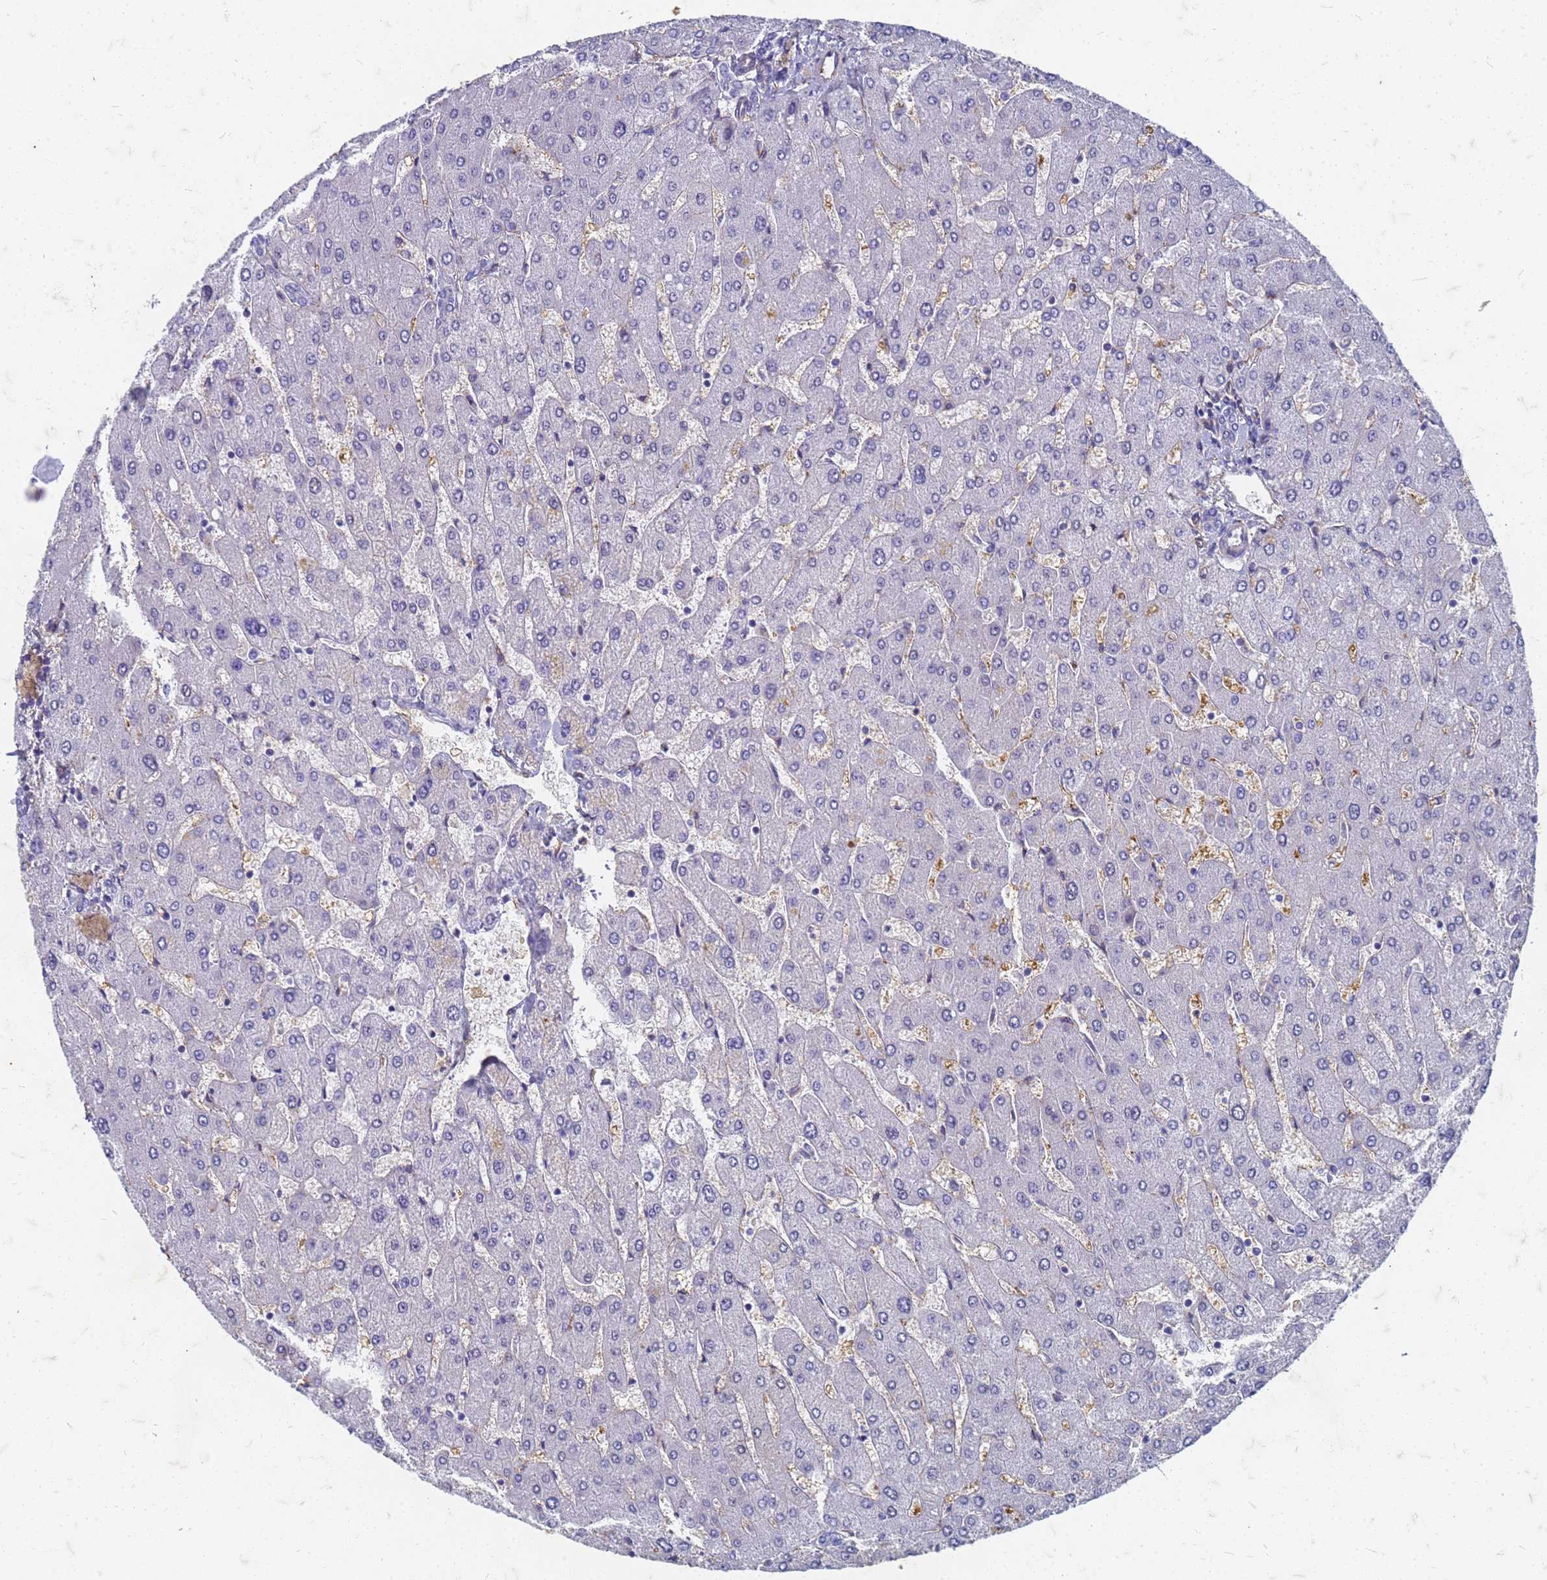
{"staining": {"intensity": "negative", "quantity": "none", "location": "none"}, "tissue": "liver", "cell_type": "Cholangiocytes", "image_type": "normal", "snomed": [{"axis": "morphology", "description": "Normal tissue, NOS"}, {"axis": "topography", "description": "Liver"}], "caption": "High magnification brightfield microscopy of benign liver stained with DAB (brown) and counterstained with hematoxylin (blue): cholangiocytes show no significant expression. Brightfield microscopy of IHC stained with DAB (3,3'-diaminobenzidine) (brown) and hematoxylin (blue), captured at high magnification.", "gene": "TRIM64B", "patient": {"sex": "male", "age": 55}}